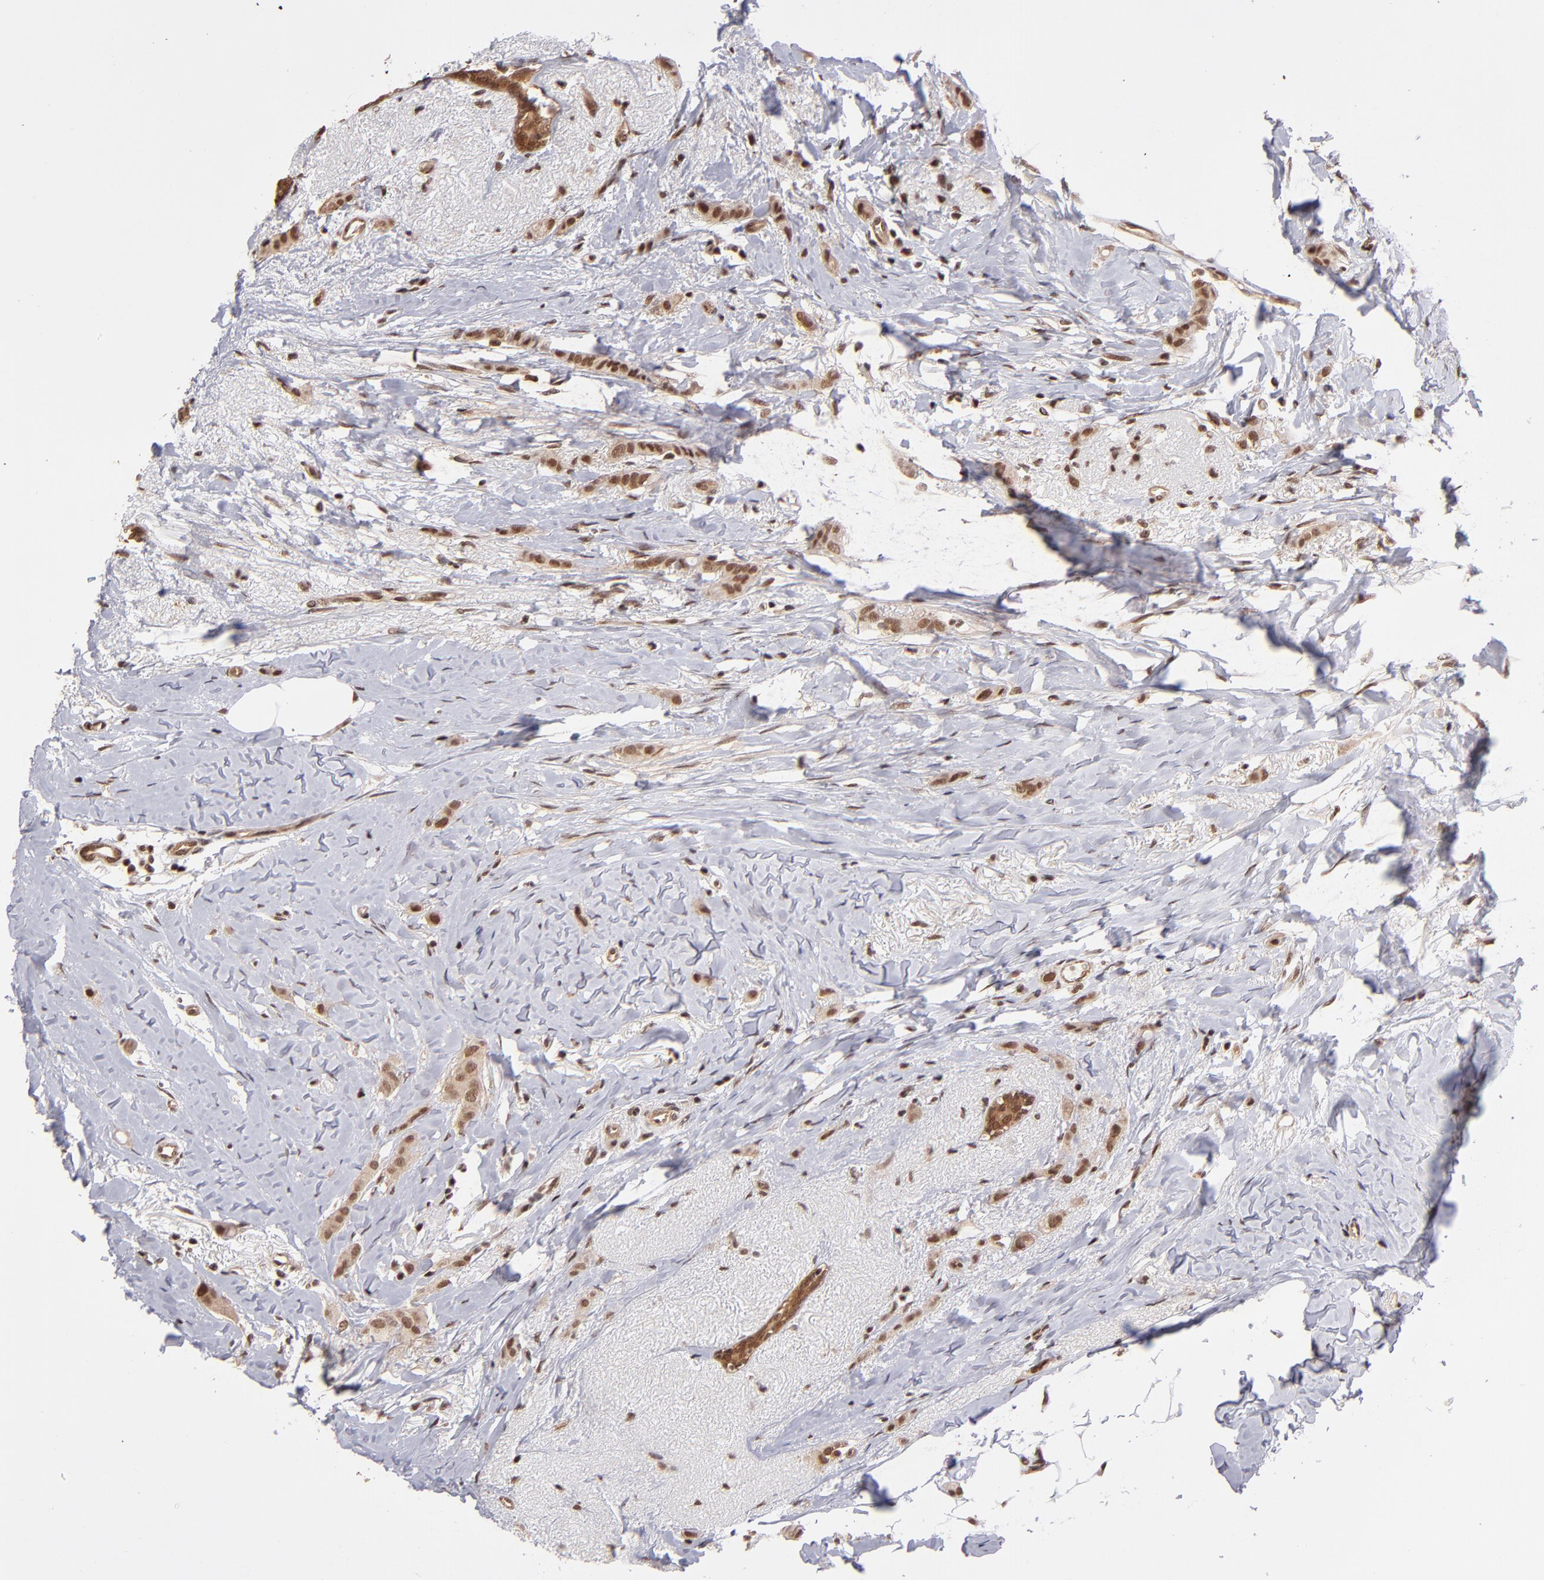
{"staining": {"intensity": "moderate", "quantity": ">75%", "location": "nuclear"}, "tissue": "breast cancer", "cell_type": "Tumor cells", "image_type": "cancer", "snomed": [{"axis": "morphology", "description": "Lobular carcinoma"}, {"axis": "topography", "description": "Breast"}], "caption": "Brown immunohistochemical staining in human breast lobular carcinoma displays moderate nuclear positivity in about >75% of tumor cells. (Stains: DAB (3,3'-diaminobenzidine) in brown, nuclei in blue, Microscopy: brightfield microscopy at high magnification).", "gene": "TERF2", "patient": {"sex": "female", "age": 55}}